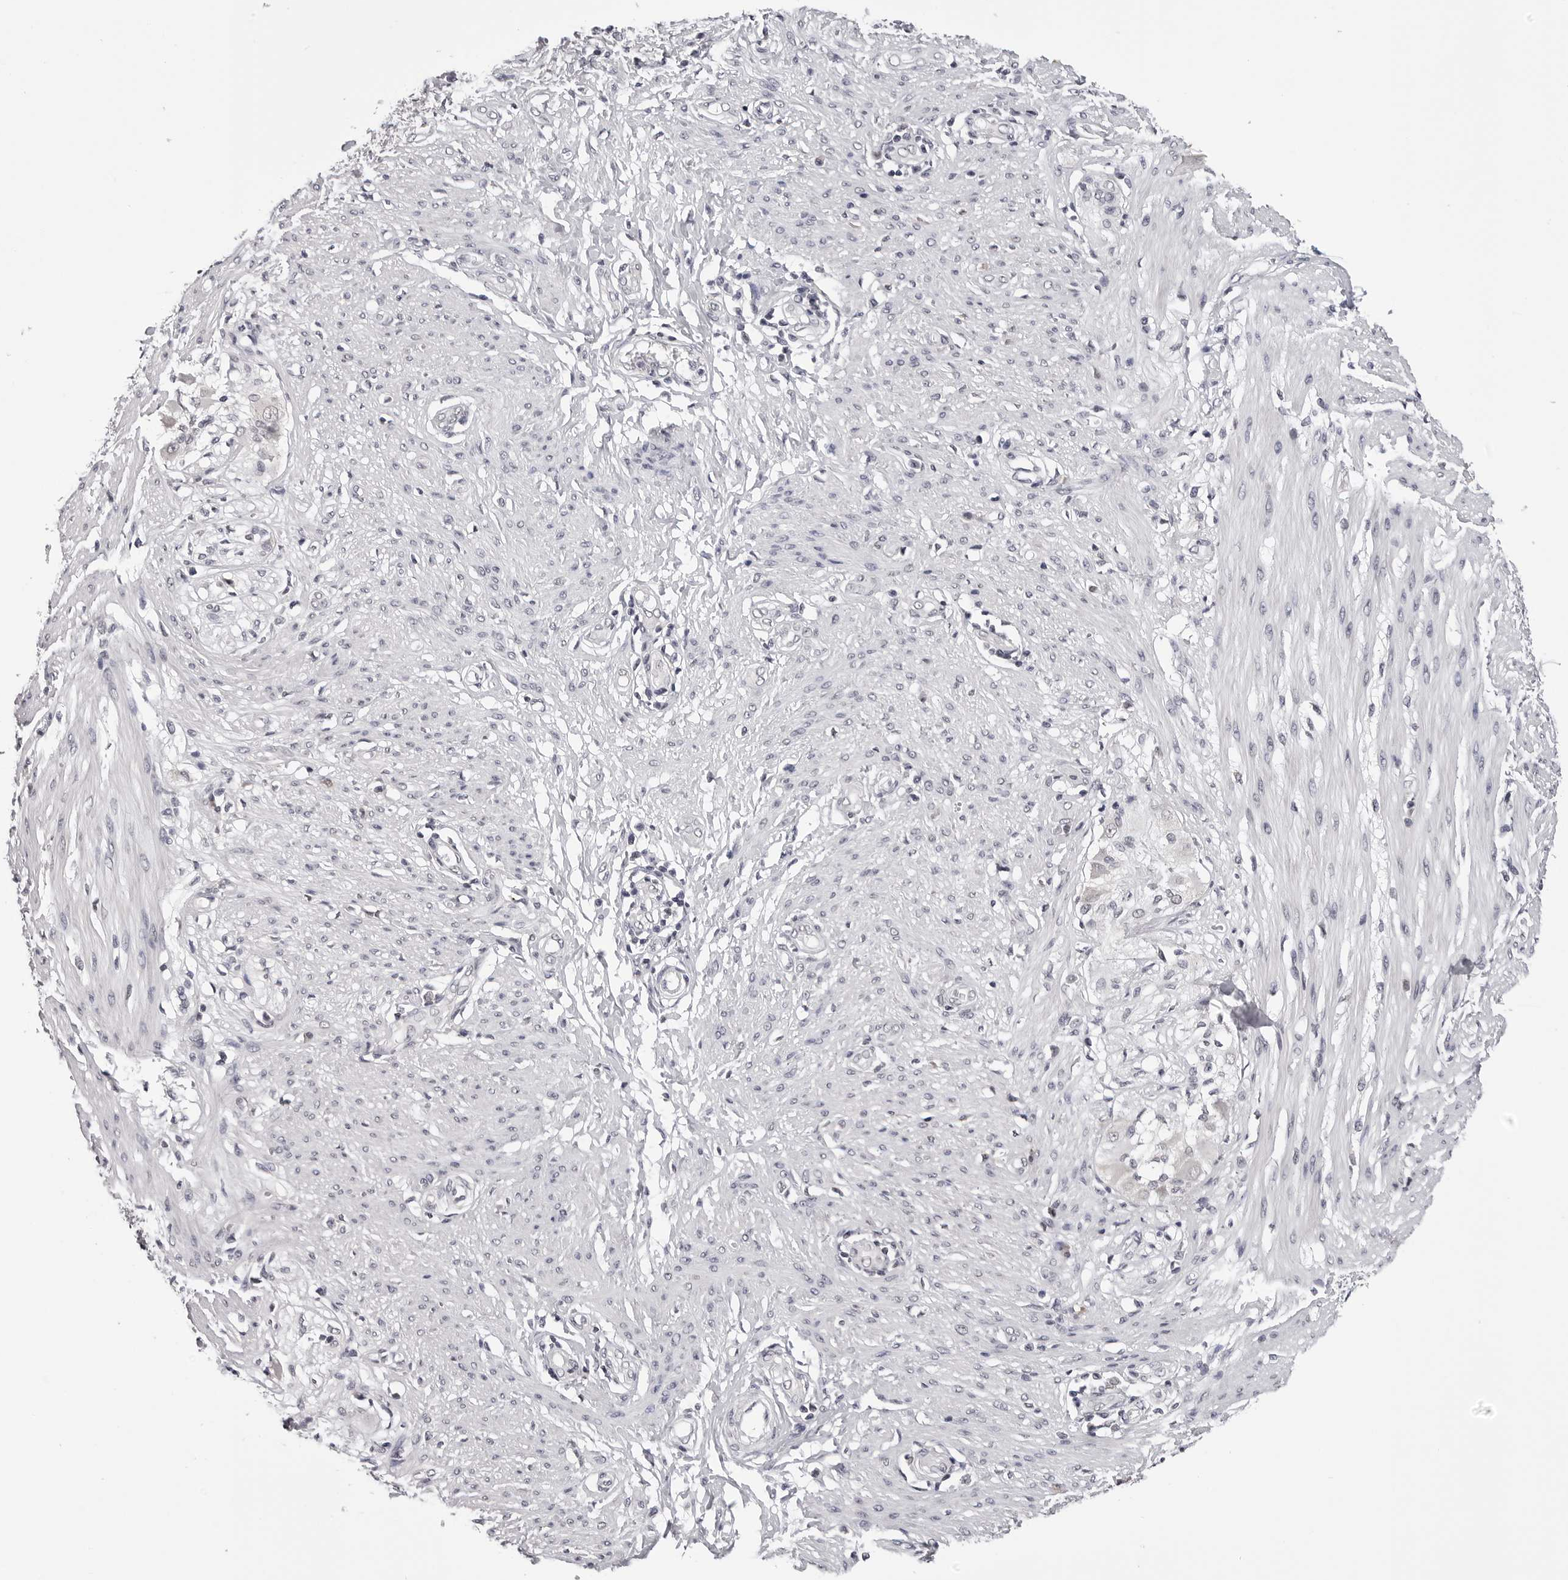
{"staining": {"intensity": "negative", "quantity": "none", "location": "none"}, "tissue": "smooth muscle", "cell_type": "Smooth muscle cells", "image_type": "normal", "snomed": [{"axis": "morphology", "description": "Normal tissue, NOS"}, {"axis": "morphology", "description": "Adenocarcinoma, NOS"}, {"axis": "topography", "description": "Colon"}, {"axis": "topography", "description": "Peripheral nerve tissue"}], "caption": "Immunohistochemistry (IHC) of unremarkable smooth muscle displays no staining in smooth muscle cells.", "gene": "CDK20", "patient": {"sex": "male", "age": 14}}